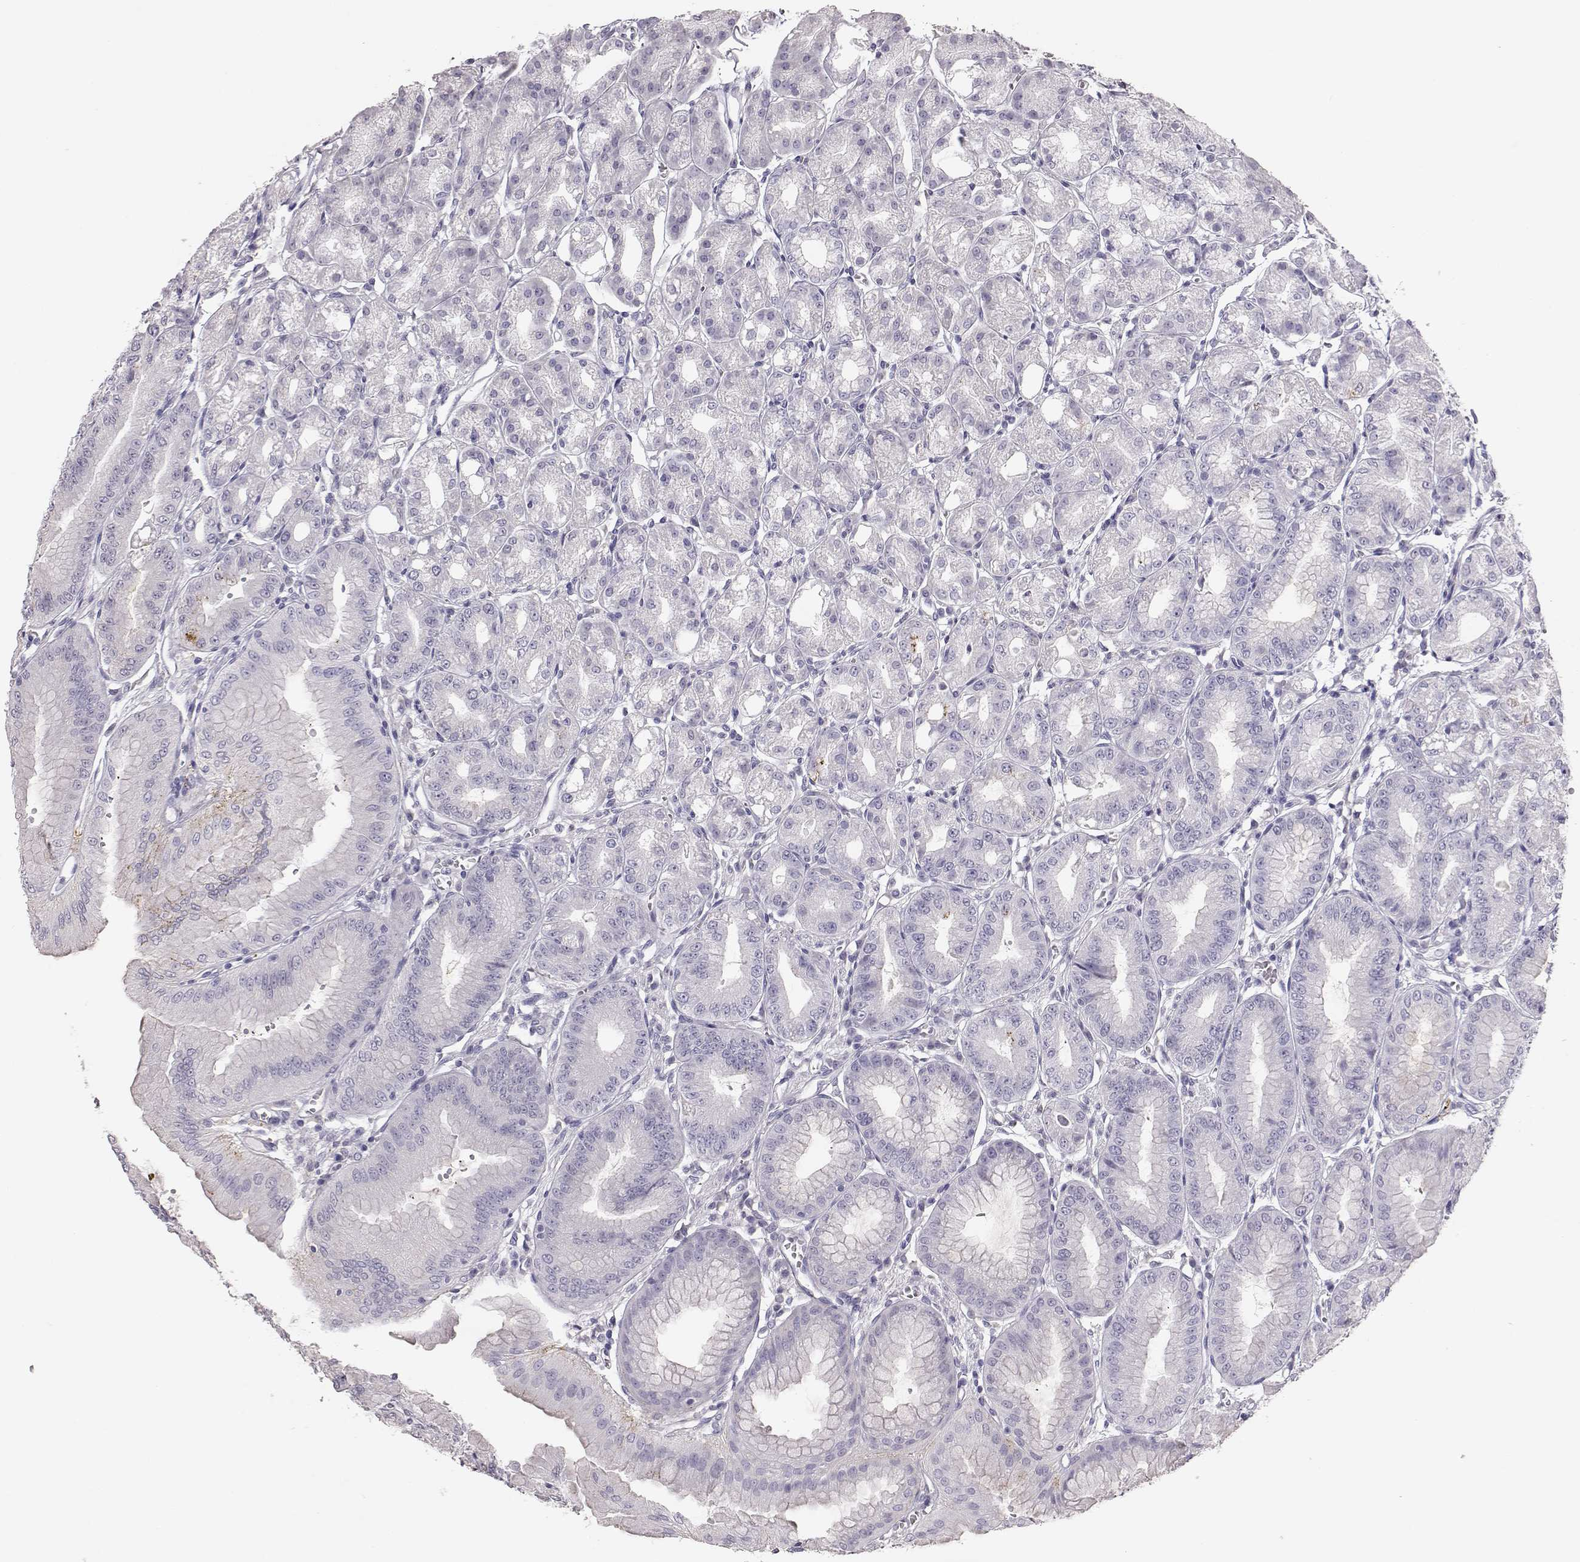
{"staining": {"intensity": "negative", "quantity": "none", "location": "none"}, "tissue": "stomach", "cell_type": "Glandular cells", "image_type": "normal", "snomed": [{"axis": "morphology", "description": "Normal tissue, NOS"}, {"axis": "topography", "description": "Stomach, lower"}], "caption": "The photomicrograph demonstrates no significant staining in glandular cells of stomach. (DAB immunohistochemistry (IHC) visualized using brightfield microscopy, high magnification).", "gene": "KRT31", "patient": {"sex": "male", "age": 71}}